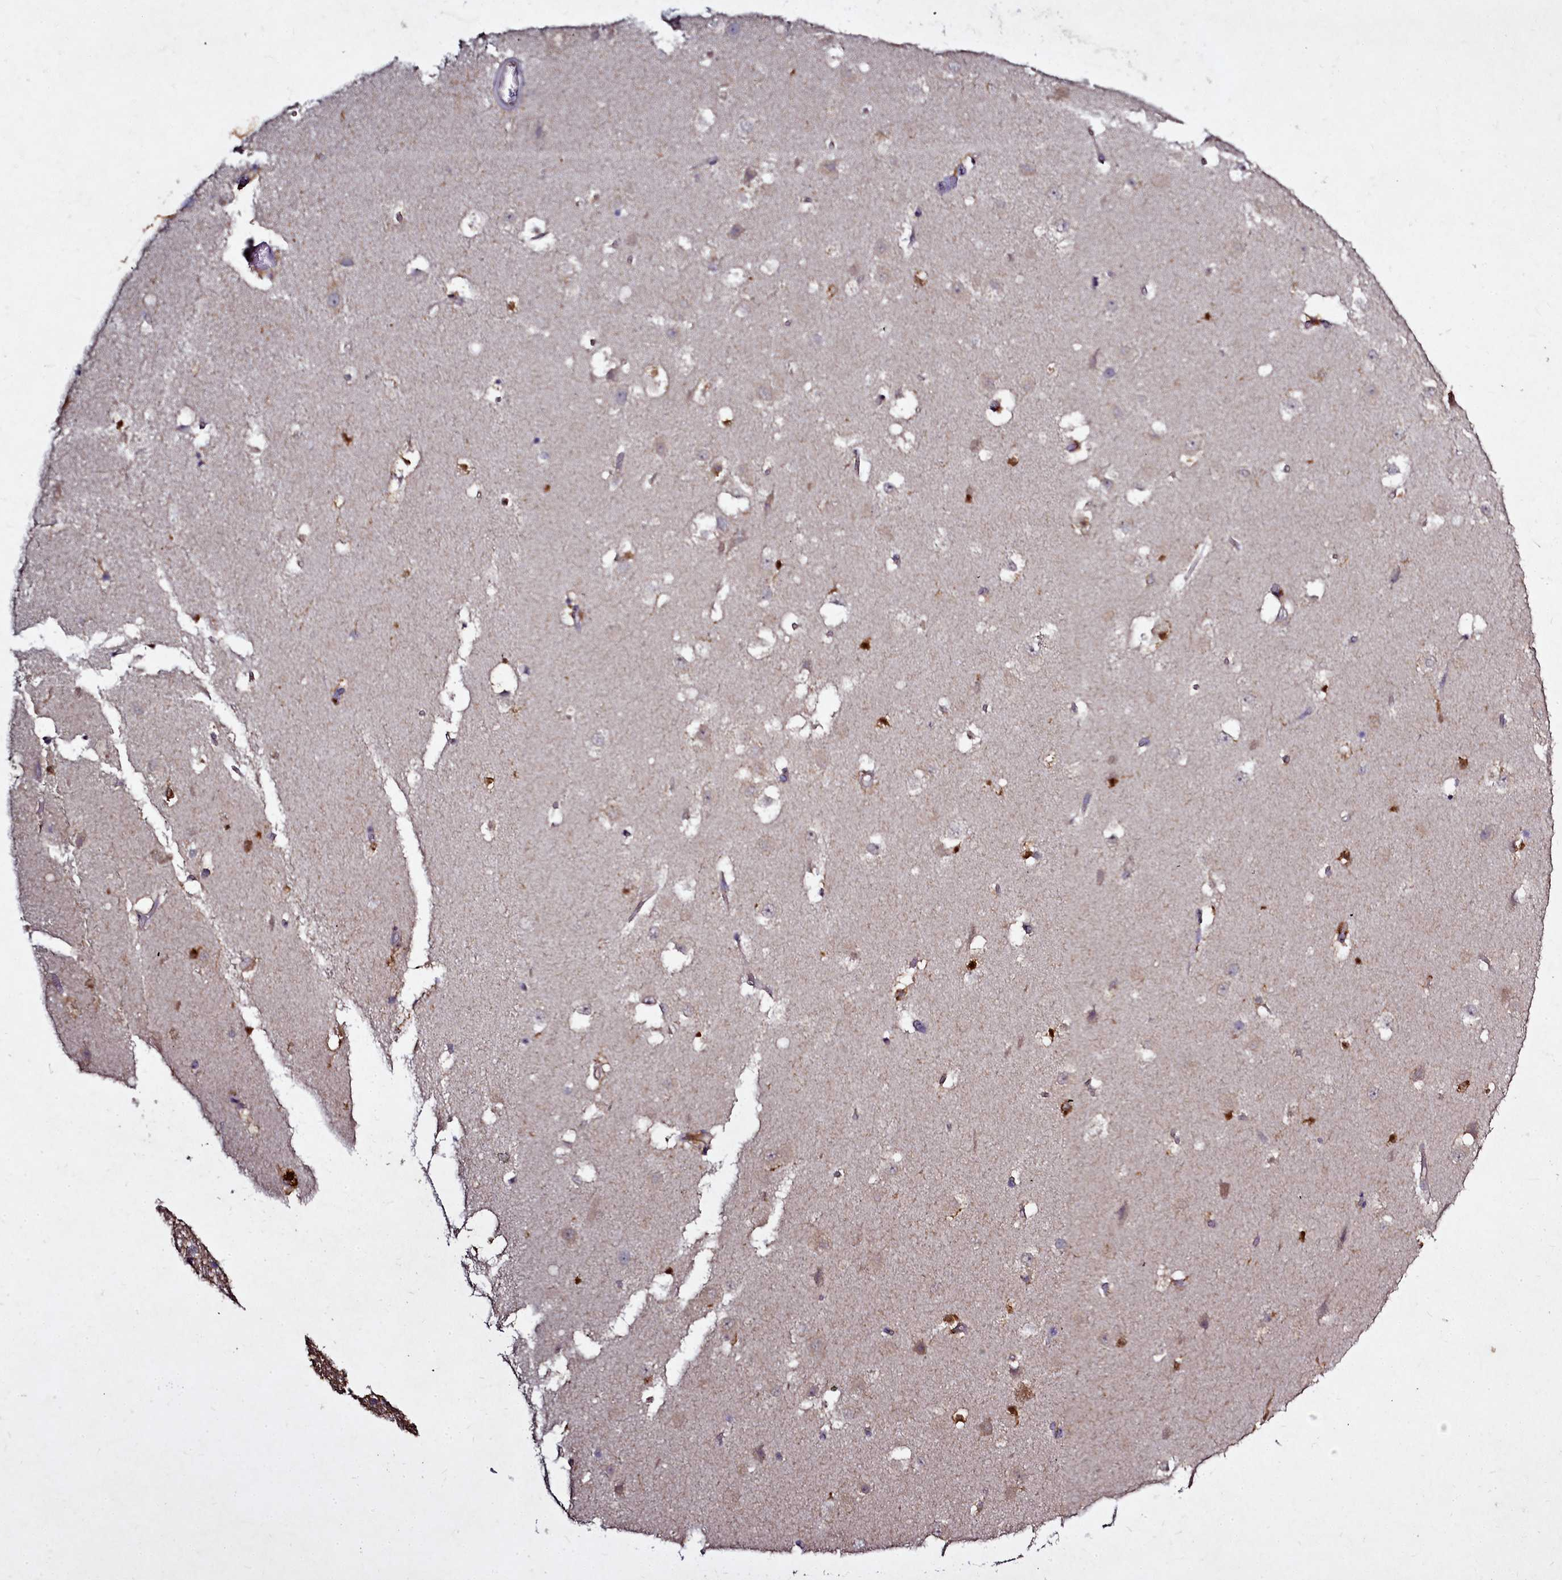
{"staining": {"intensity": "moderate", "quantity": "<25%", "location": "cytoplasmic/membranous"}, "tissue": "hippocampus", "cell_type": "Glial cells", "image_type": "normal", "snomed": [{"axis": "morphology", "description": "Normal tissue, NOS"}, {"axis": "topography", "description": "Hippocampus"}], "caption": "Moderate cytoplasmic/membranous protein positivity is appreciated in about <25% of glial cells in hippocampus. The protein of interest is stained brown, and the nuclei are stained in blue (DAB (3,3'-diaminobenzidine) IHC with brightfield microscopy, high magnification).", "gene": "NCKAP1L", "patient": {"sex": "female", "age": 52}}